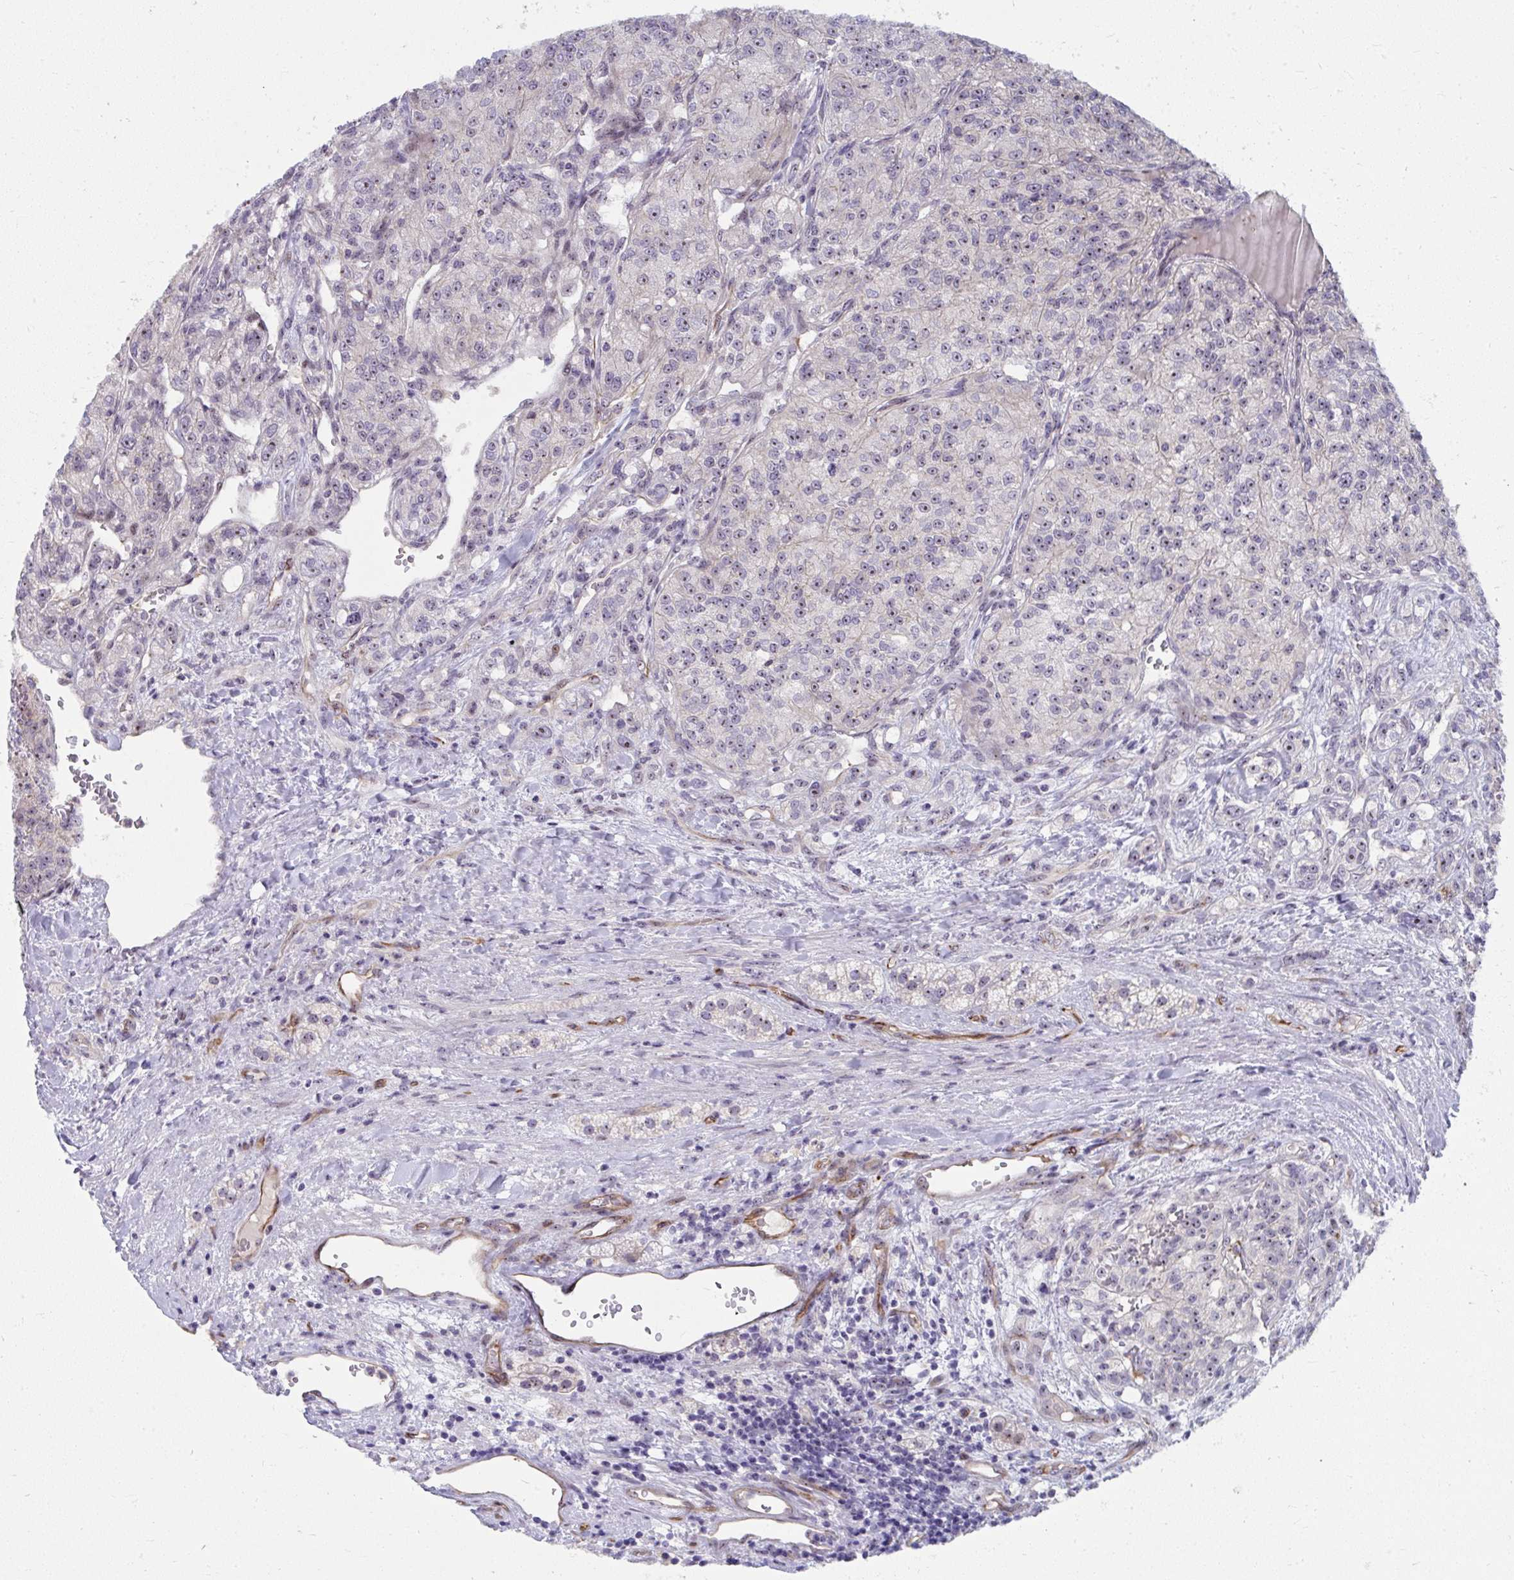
{"staining": {"intensity": "weak", "quantity": "25%-75%", "location": "nuclear"}, "tissue": "renal cancer", "cell_type": "Tumor cells", "image_type": "cancer", "snomed": [{"axis": "morphology", "description": "Adenocarcinoma, NOS"}, {"axis": "topography", "description": "Kidney"}], "caption": "A histopathology image showing weak nuclear staining in about 25%-75% of tumor cells in renal adenocarcinoma, as visualized by brown immunohistochemical staining.", "gene": "MUS81", "patient": {"sex": "female", "age": 63}}